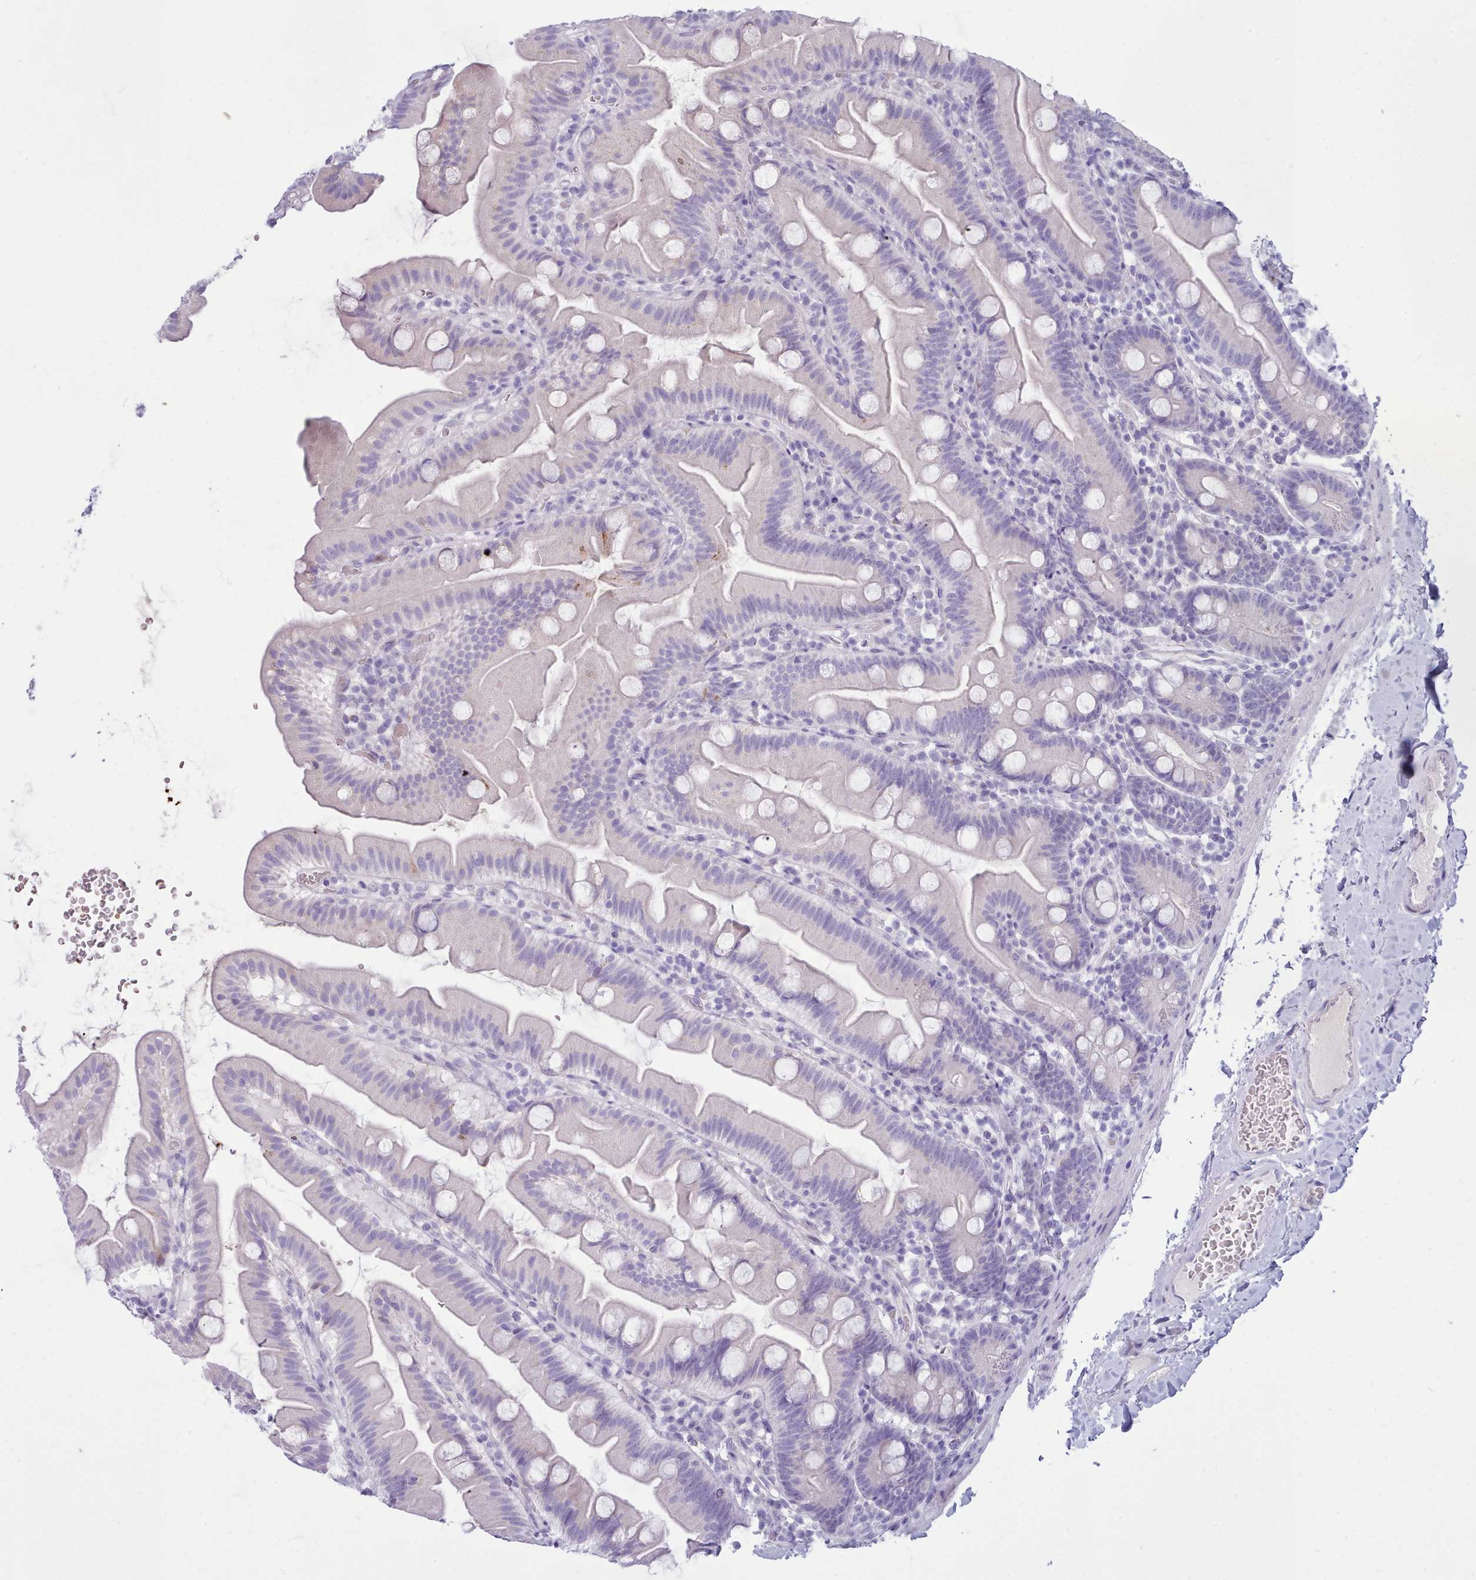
{"staining": {"intensity": "negative", "quantity": "none", "location": "none"}, "tissue": "small intestine", "cell_type": "Glandular cells", "image_type": "normal", "snomed": [{"axis": "morphology", "description": "Normal tissue, NOS"}, {"axis": "topography", "description": "Small intestine"}], "caption": "Immunohistochemistry (IHC) micrograph of unremarkable small intestine: human small intestine stained with DAB exhibits no significant protein staining in glandular cells.", "gene": "NKX1", "patient": {"sex": "female", "age": 68}}